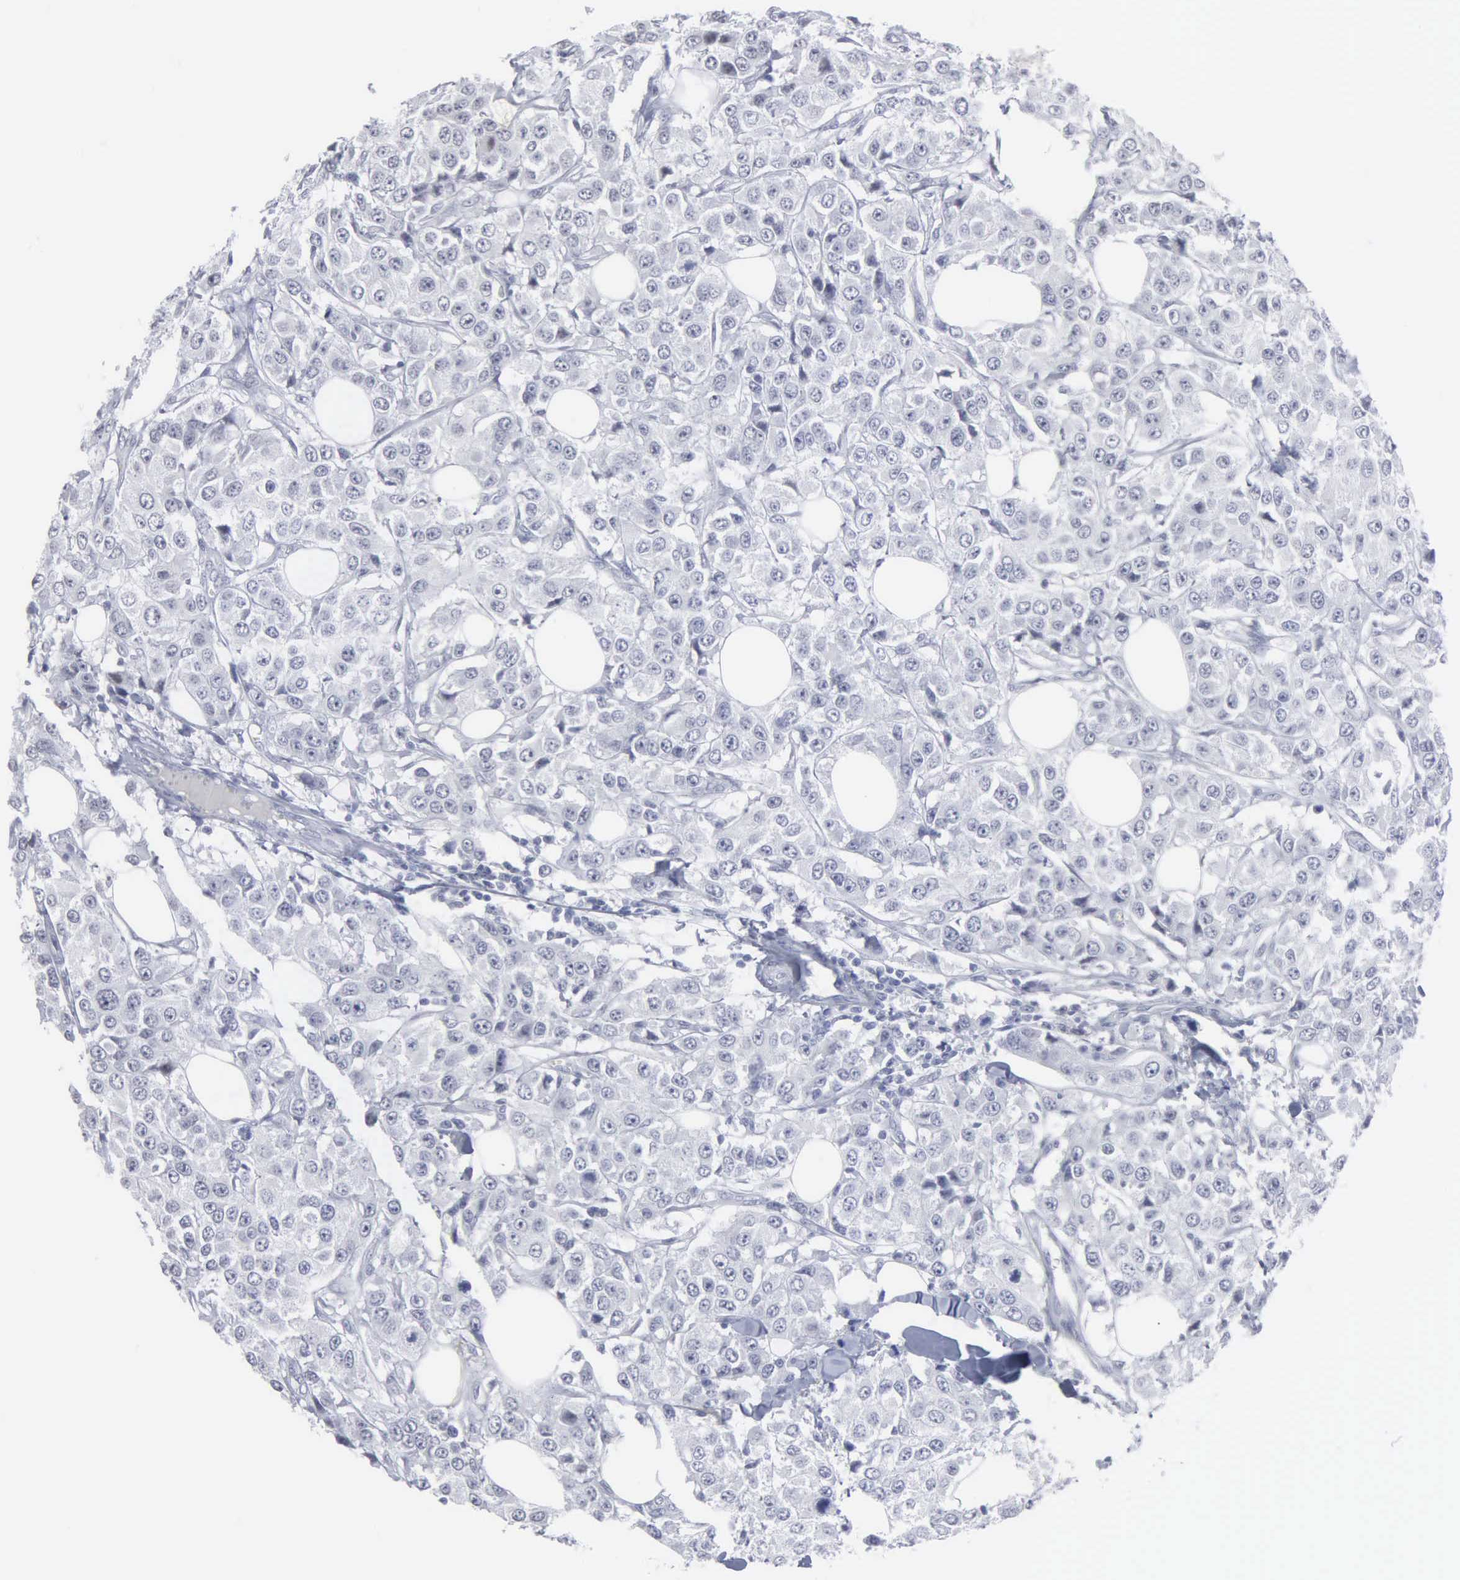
{"staining": {"intensity": "negative", "quantity": "none", "location": "none"}, "tissue": "breast cancer", "cell_type": "Tumor cells", "image_type": "cancer", "snomed": [{"axis": "morphology", "description": "Duct carcinoma"}, {"axis": "topography", "description": "Breast"}], "caption": "A histopathology image of human breast cancer (intraductal carcinoma) is negative for staining in tumor cells.", "gene": "SPIN3", "patient": {"sex": "female", "age": 58}}